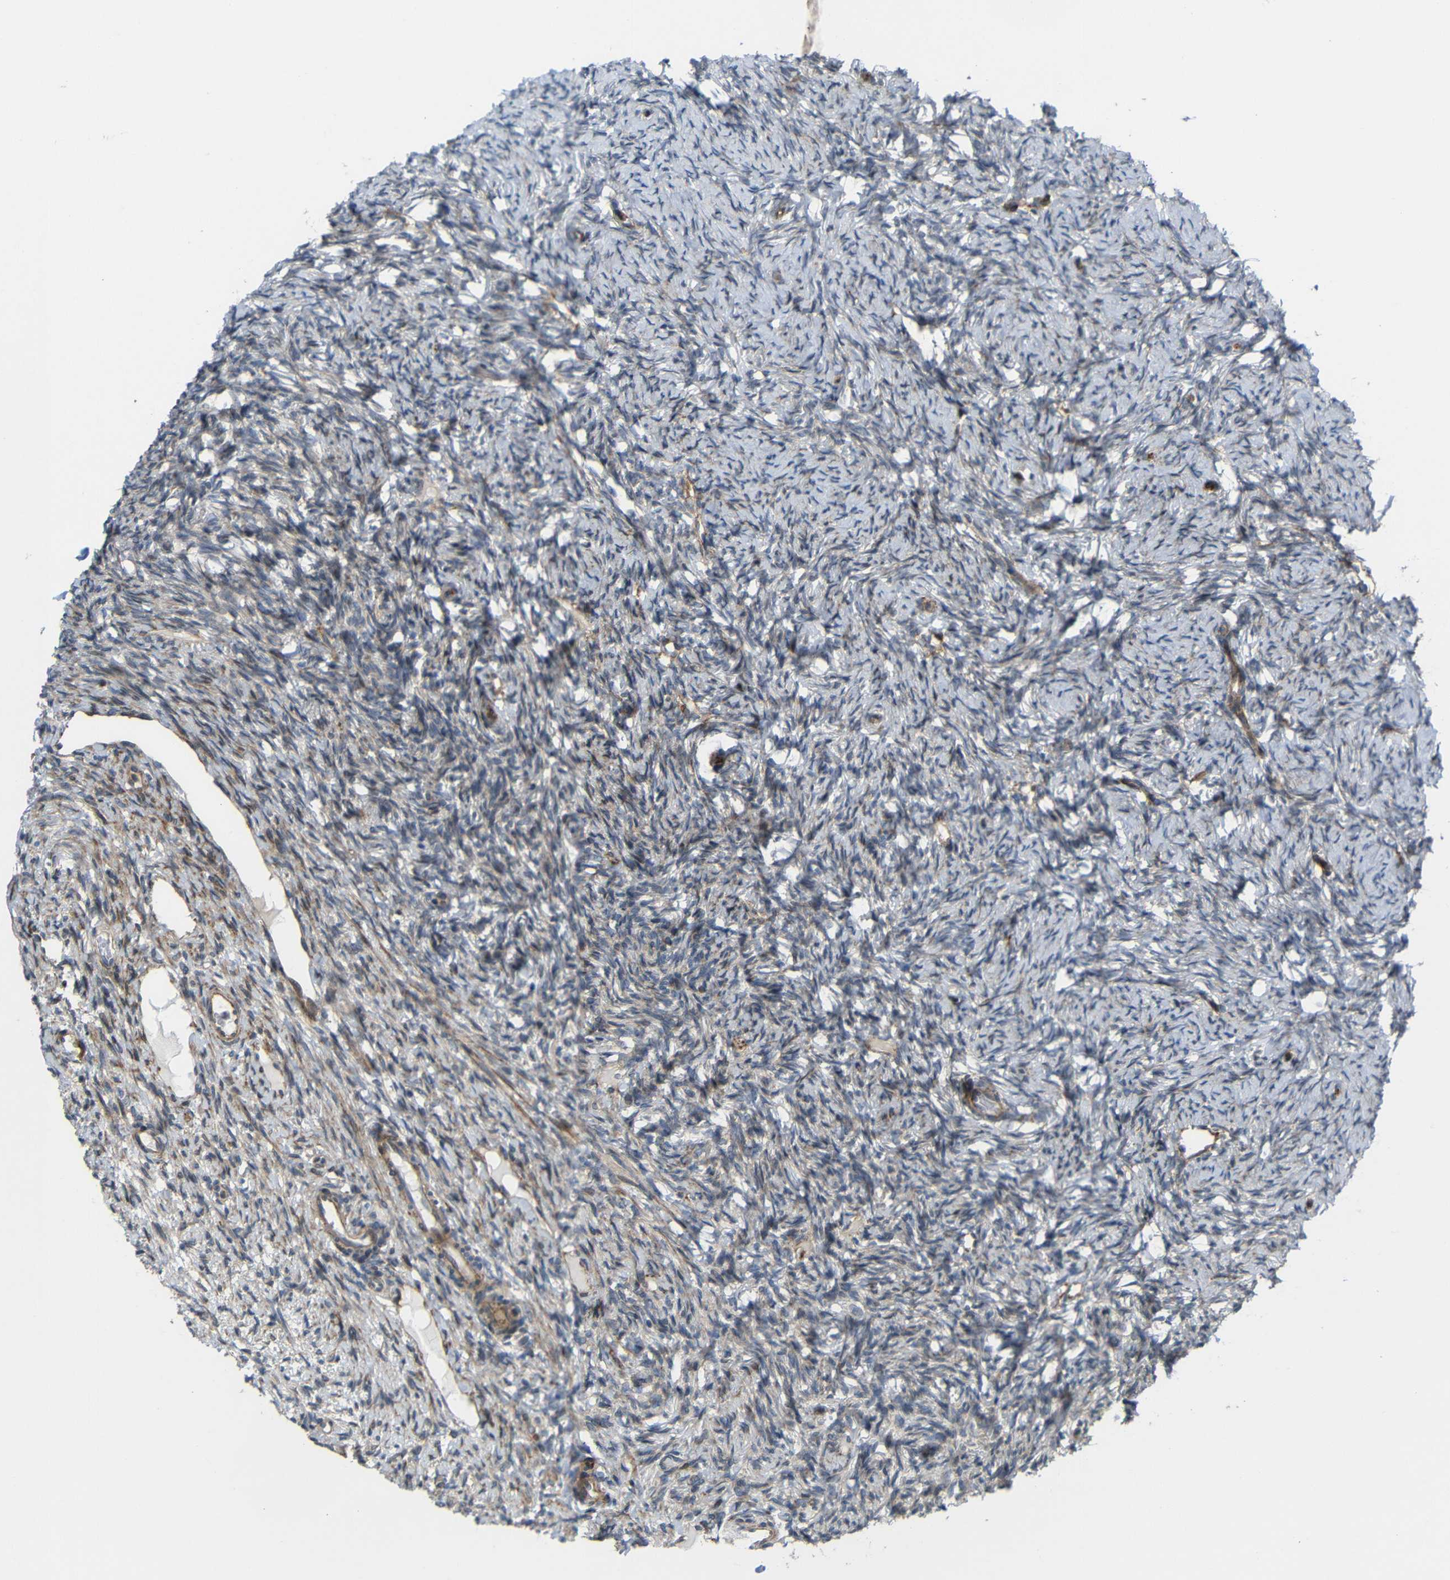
{"staining": {"intensity": "weak", "quantity": "25%-75%", "location": "cytoplasmic/membranous"}, "tissue": "ovary", "cell_type": "Ovarian stroma cells", "image_type": "normal", "snomed": [{"axis": "morphology", "description": "Normal tissue, NOS"}, {"axis": "topography", "description": "Ovary"}], "caption": "Protein expression by immunohistochemistry (IHC) exhibits weak cytoplasmic/membranous staining in about 25%-75% of ovarian stroma cells in benign ovary. The staining is performed using DAB (3,3'-diaminobenzidine) brown chromogen to label protein expression. The nuclei are counter-stained blue using hematoxylin.", "gene": "P3H2", "patient": {"sex": "female", "age": 33}}